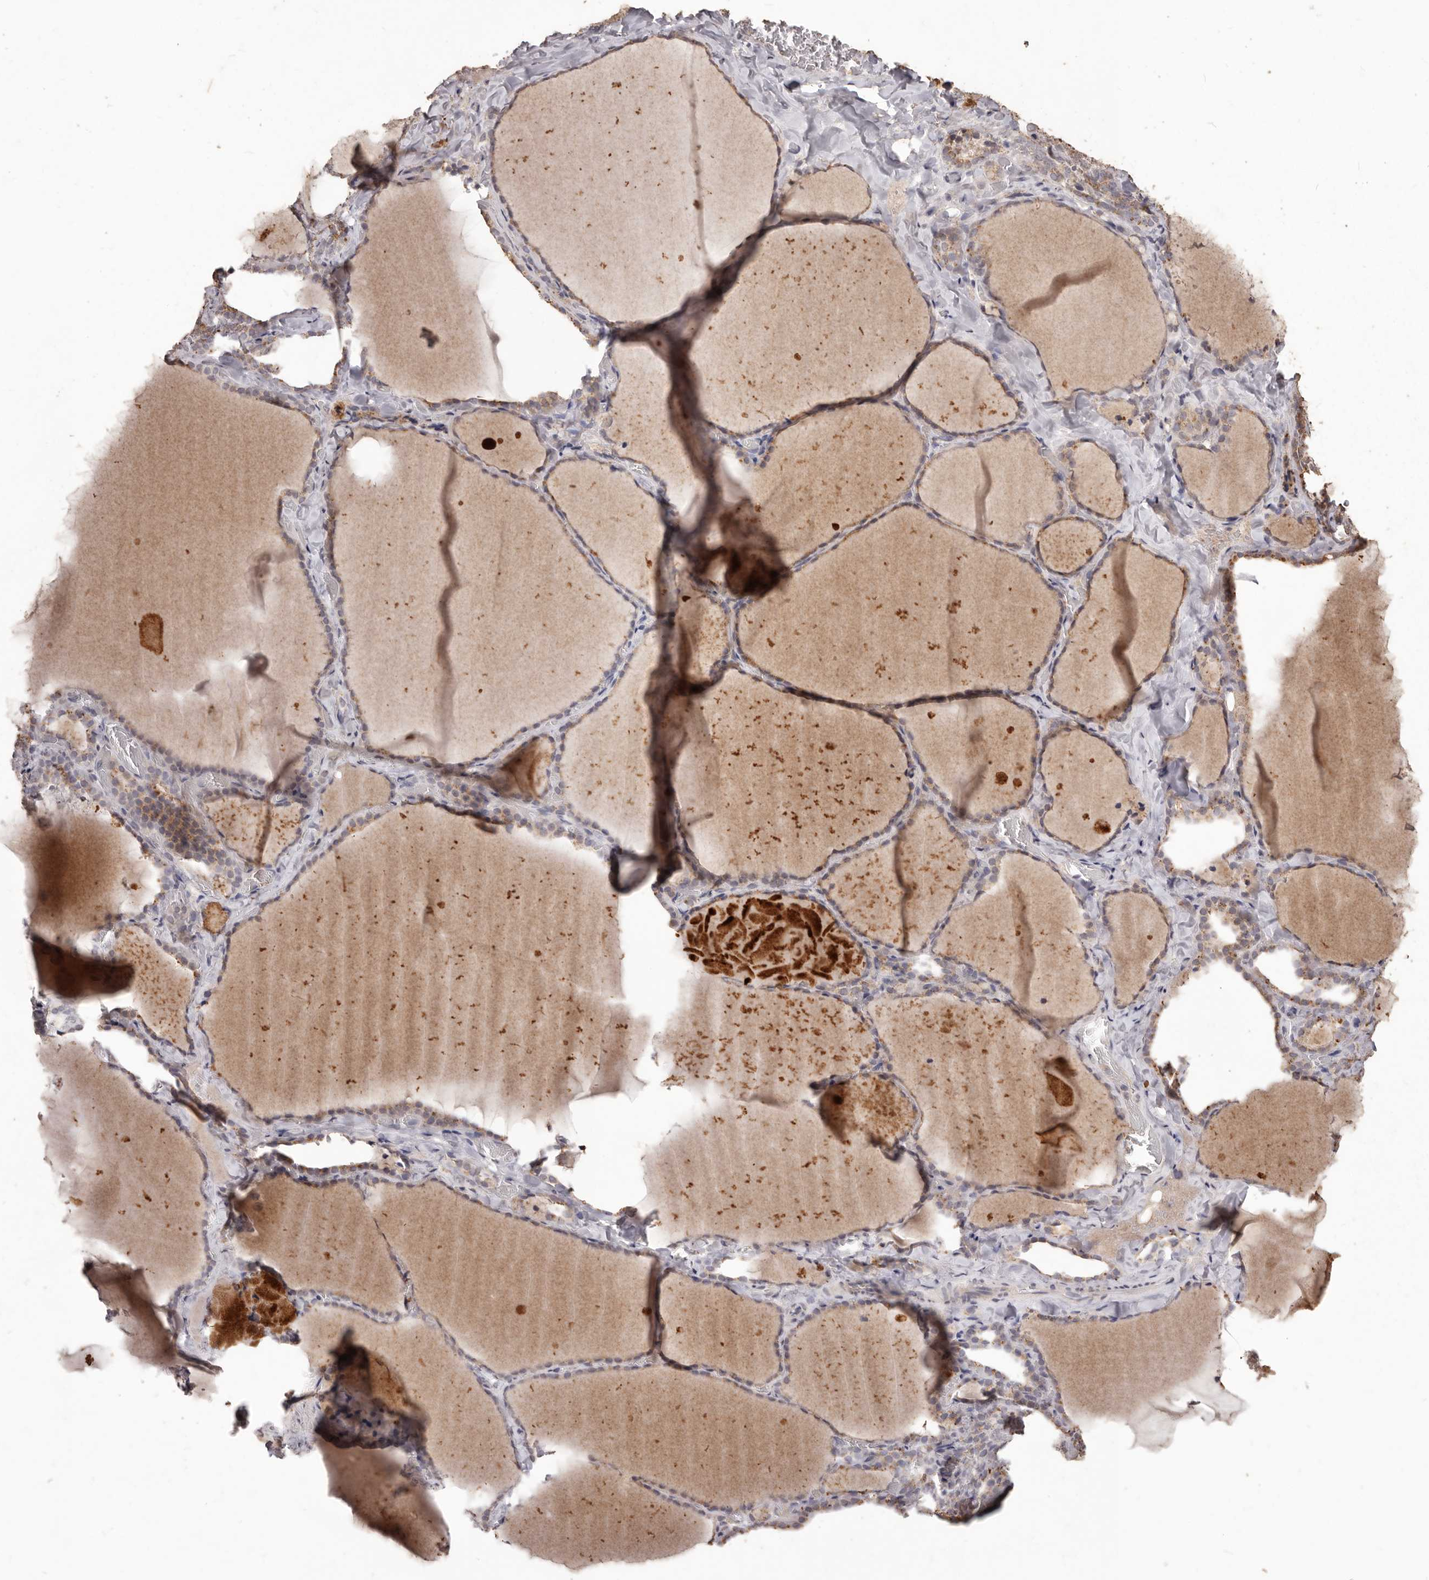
{"staining": {"intensity": "weak", "quantity": "25%-75%", "location": "cytoplasmic/membranous"}, "tissue": "thyroid gland", "cell_type": "Glandular cells", "image_type": "normal", "snomed": [{"axis": "morphology", "description": "Normal tissue, NOS"}, {"axis": "topography", "description": "Thyroid gland"}], "caption": "Immunohistochemistry of normal human thyroid gland demonstrates low levels of weak cytoplasmic/membranous staining in approximately 25%-75% of glandular cells. Nuclei are stained in blue.", "gene": "PRSS27", "patient": {"sex": "female", "age": 22}}